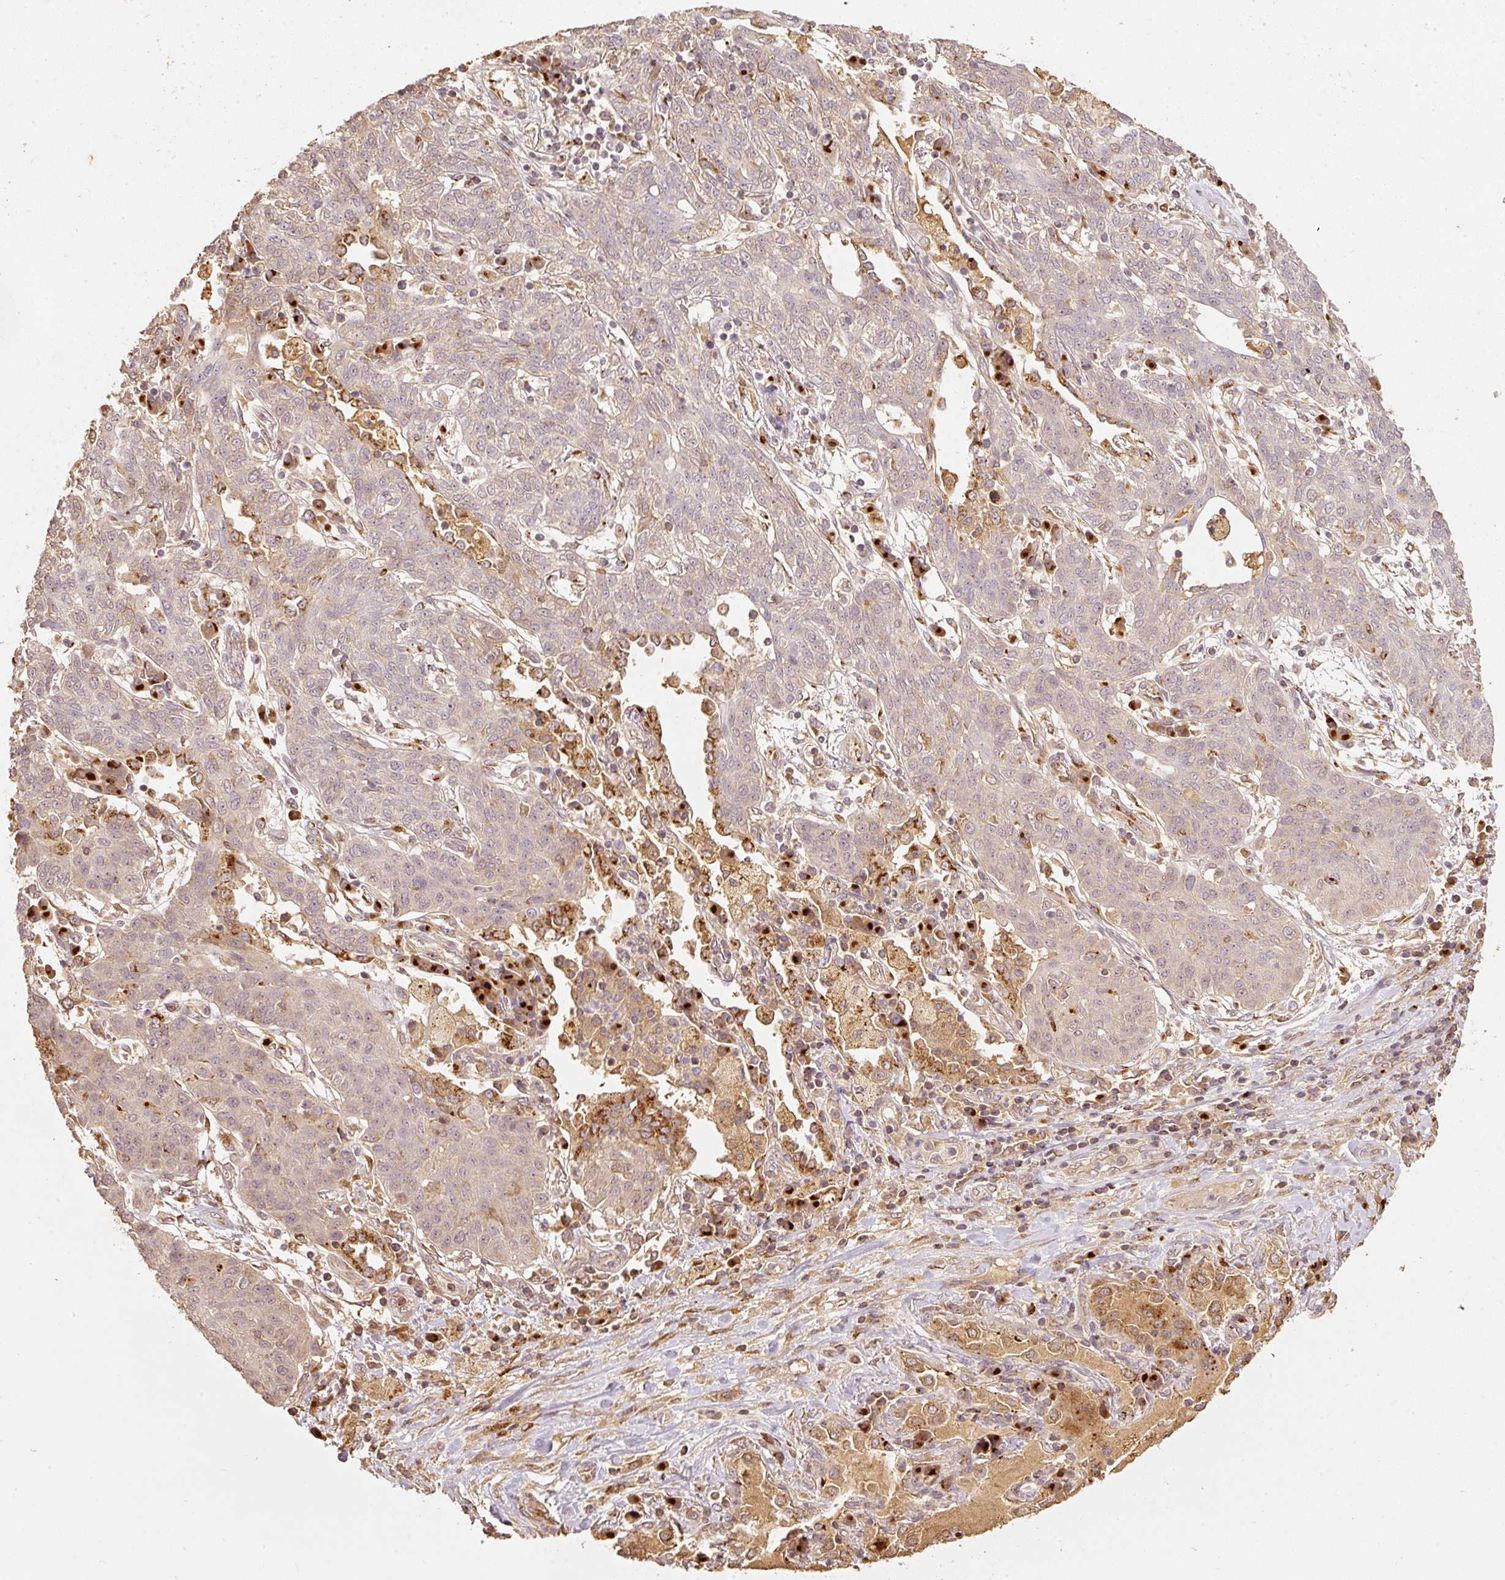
{"staining": {"intensity": "negative", "quantity": "none", "location": "none"}, "tissue": "lung cancer", "cell_type": "Tumor cells", "image_type": "cancer", "snomed": [{"axis": "morphology", "description": "Squamous cell carcinoma, NOS"}, {"axis": "topography", "description": "Lung"}], "caption": "Tumor cells show no significant positivity in lung cancer.", "gene": "FUT8", "patient": {"sex": "female", "age": 70}}